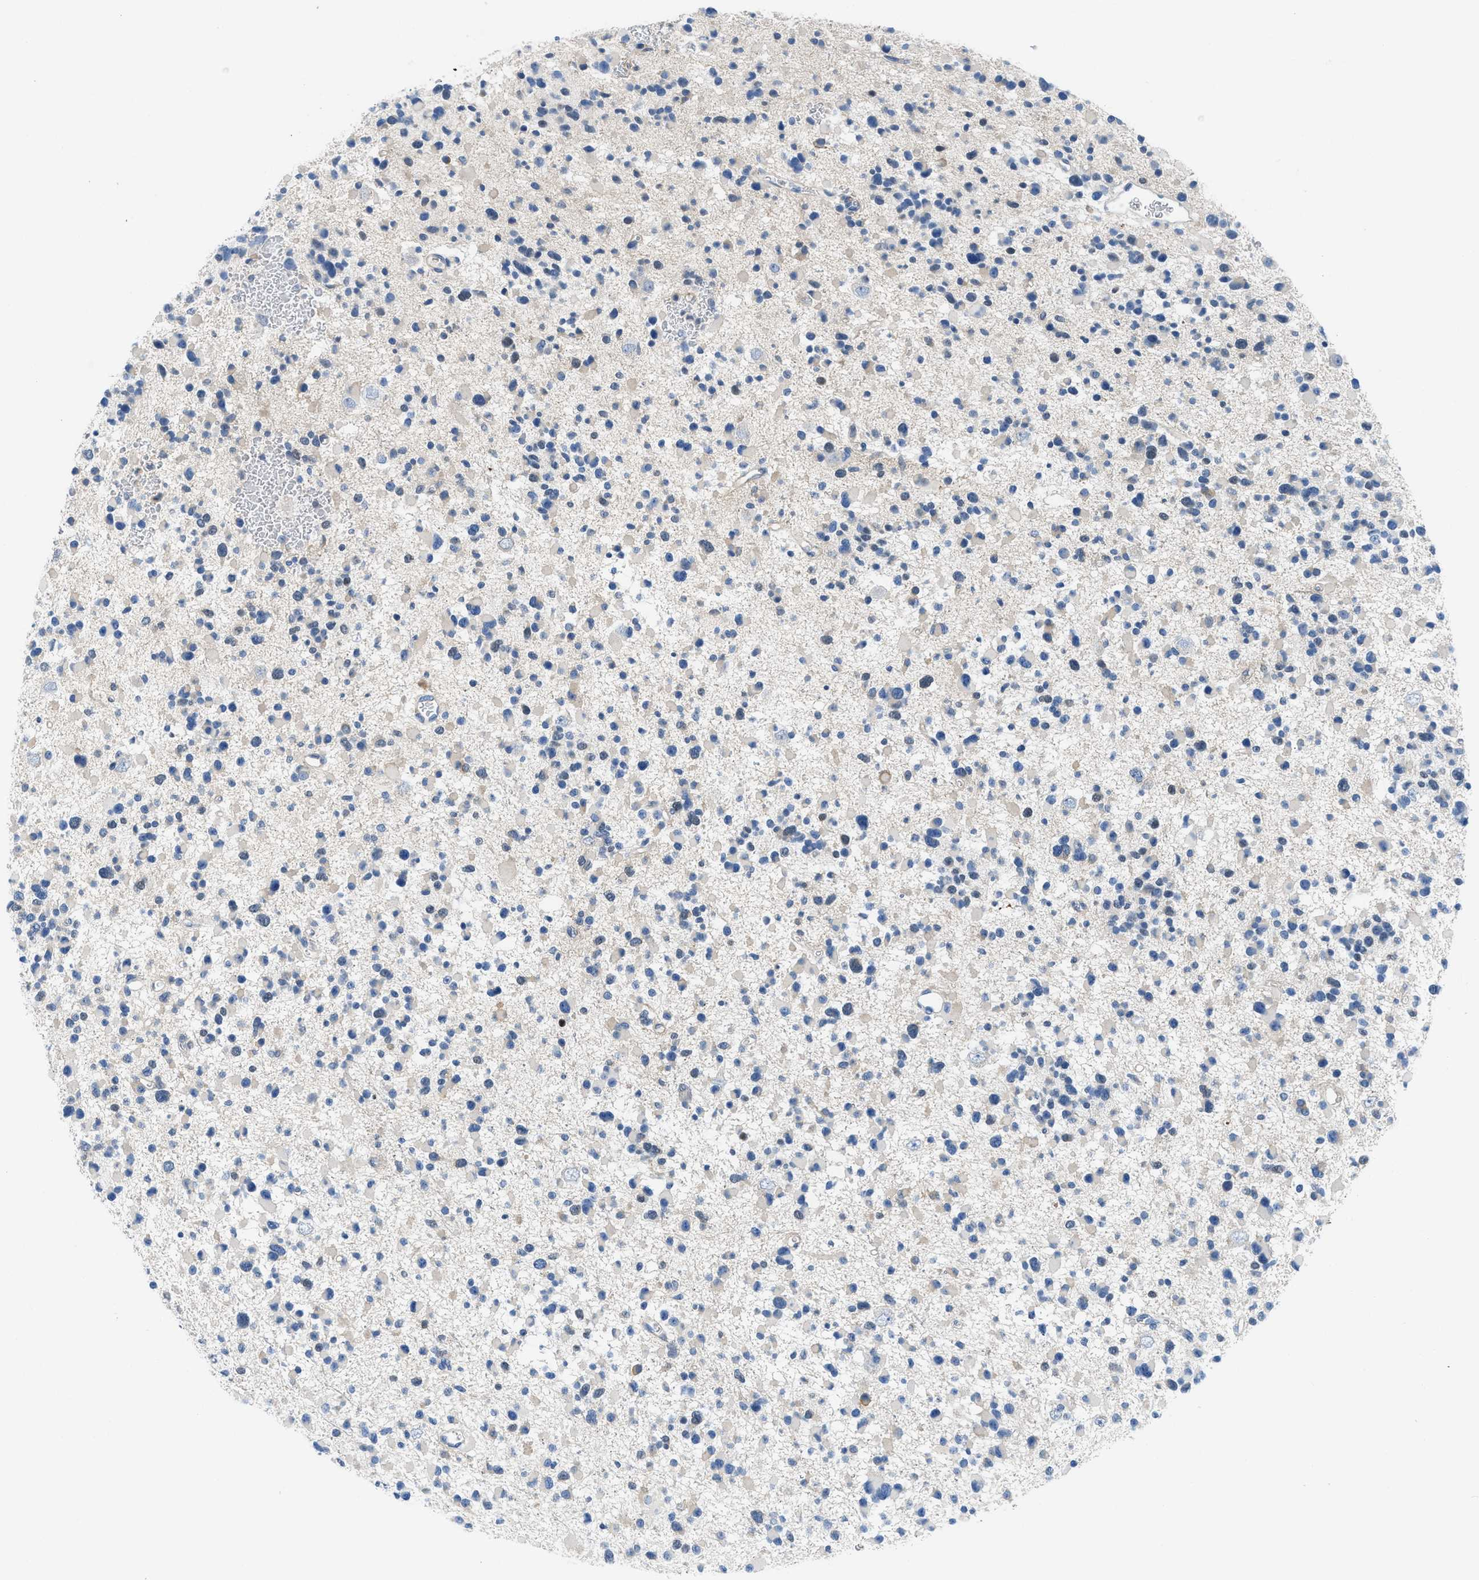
{"staining": {"intensity": "negative", "quantity": "none", "location": "none"}, "tissue": "glioma", "cell_type": "Tumor cells", "image_type": "cancer", "snomed": [{"axis": "morphology", "description": "Glioma, malignant, Low grade"}, {"axis": "topography", "description": "Brain"}], "caption": "Glioma stained for a protein using immunohistochemistry (IHC) demonstrates no expression tumor cells.", "gene": "BNC2", "patient": {"sex": "female", "age": 22}}